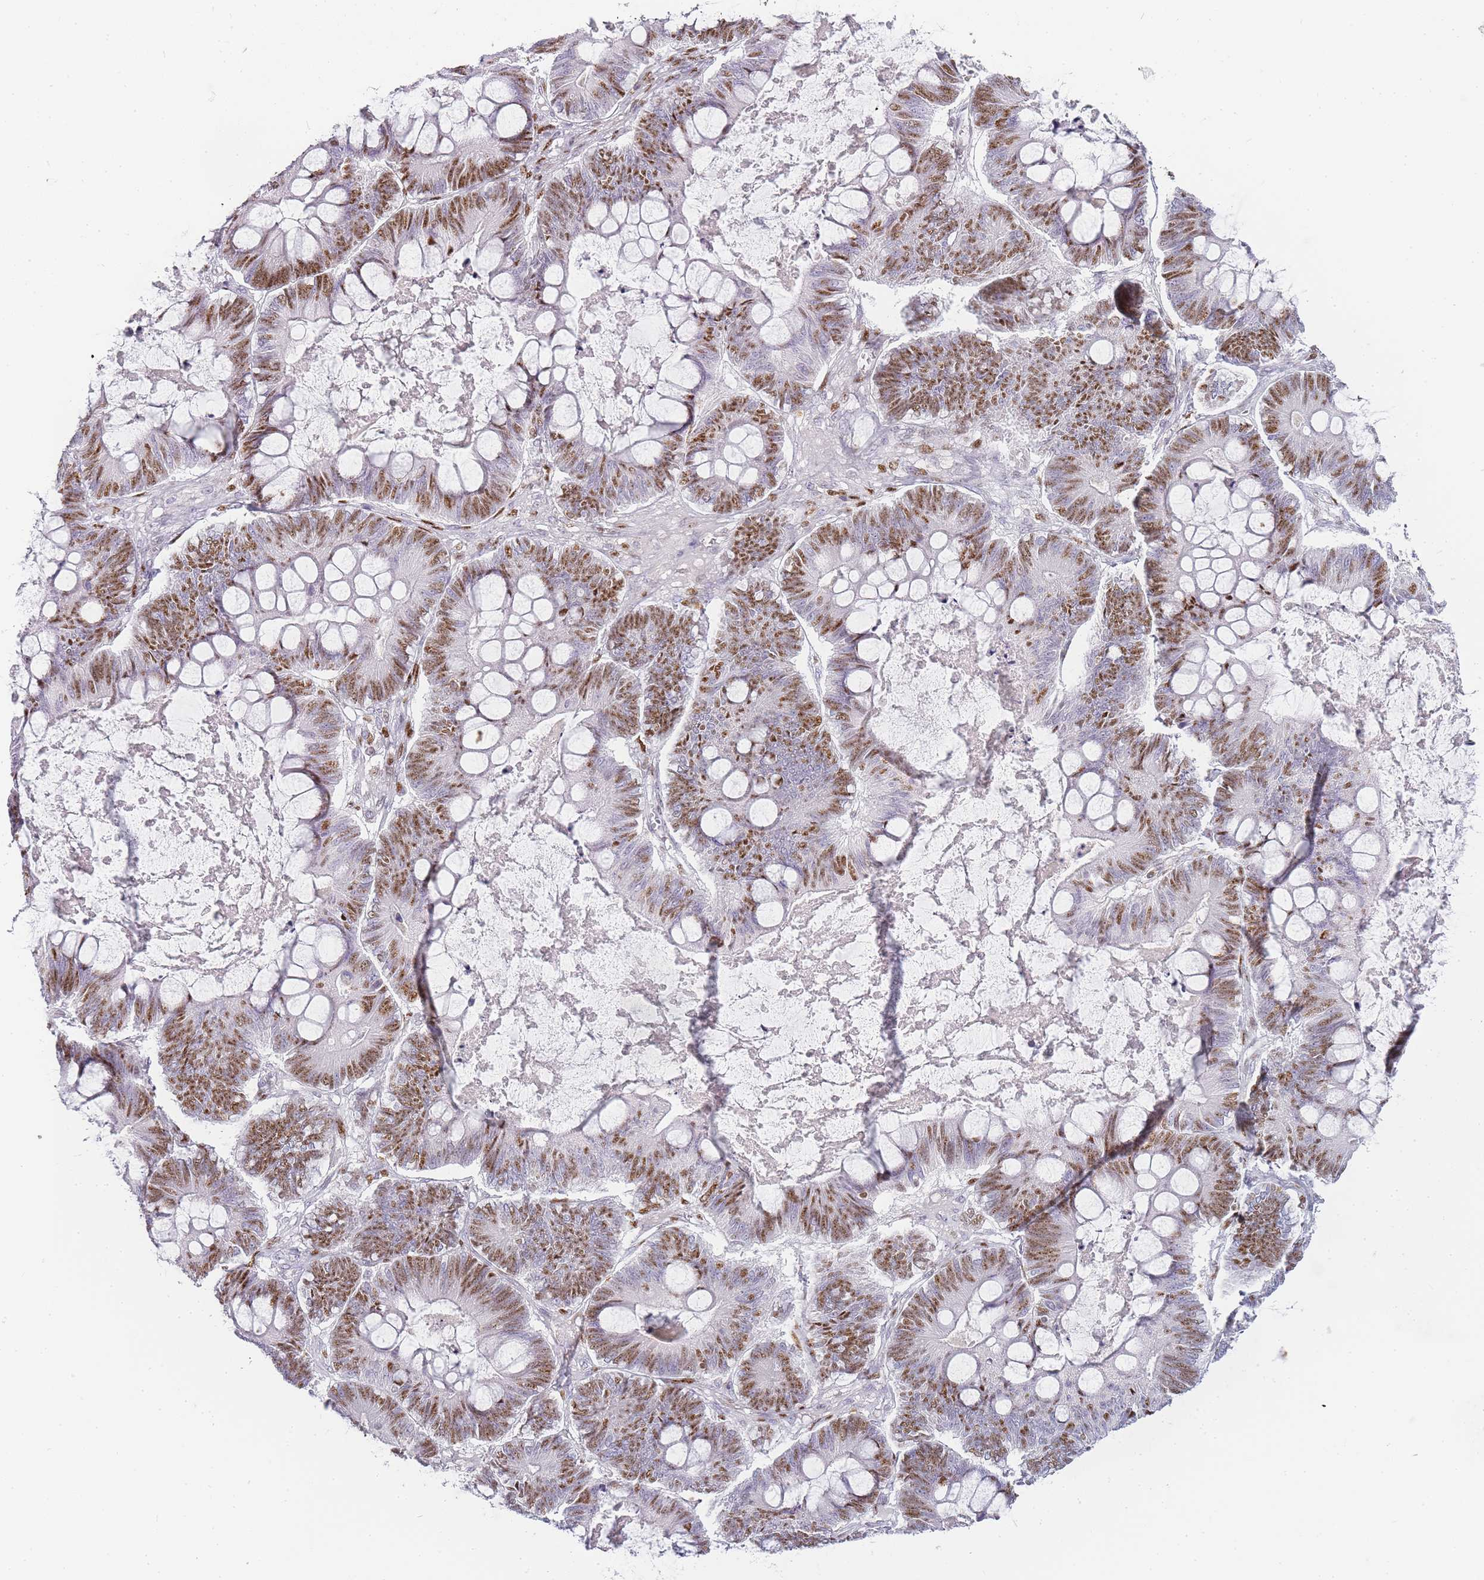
{"staining": {"intensity": "moderate", "quantity": ">75%", "location": "nuclear"}, "tissue": "ovarian cancer", "cell_type": "Tumor cells", "image_type": "cancer", "snomed": [{"axis": "morphology", "description": "Cystadenocarcinoma, mucinous, NOS"}, {"axis": "topography", "description": "Ovary"}], "caption": "Ovarian cancer (mucinous cystadenocarcinoma) stained with immunohistochemistry (IHC) shows moderate nuclear positivity in about >75% of tumor cells.", "gene": "JAKMIP1", "patient": {"sex": "female", "age": 61}}